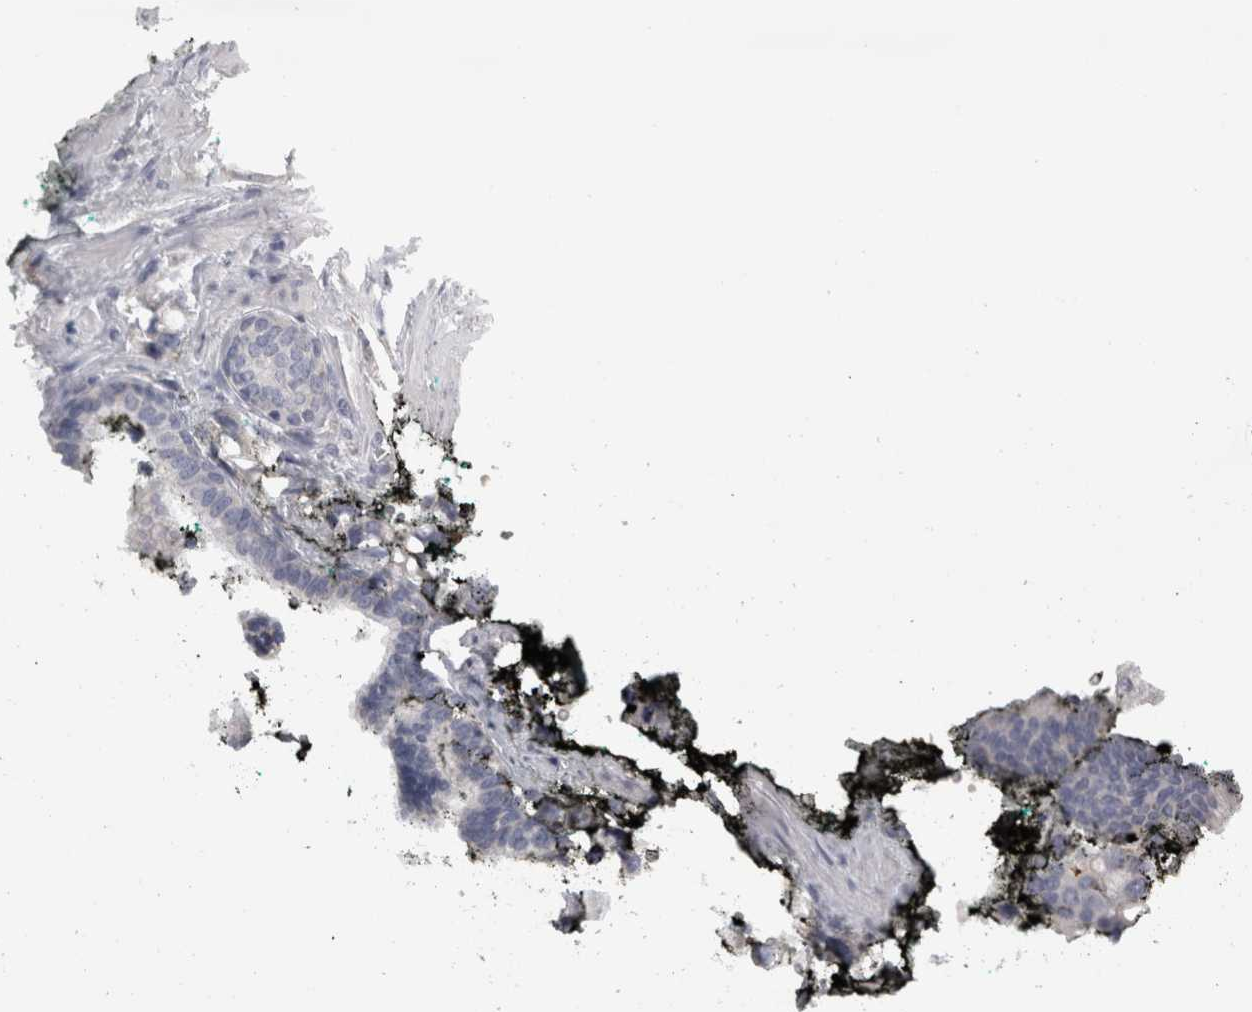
{"staining": {"intensity": "negative", "quantity": "none", "location": "none"}, "tissue": "prostate cancer", "cell_type": "Tumor cells", "image_type": "cancer", "snomed": [{"axis": "morphology", "description": "Adenocarcinoma, High grade"}, {"axis": "topography", "description": "Prostate"}], "caption": "Immunohistochemical staining of human prostate high-grade adenocarcinoma exhibits no significant staining in tumor cells.", "gene": "TCAP", "patient": {"sex": "male", "age": 52}}